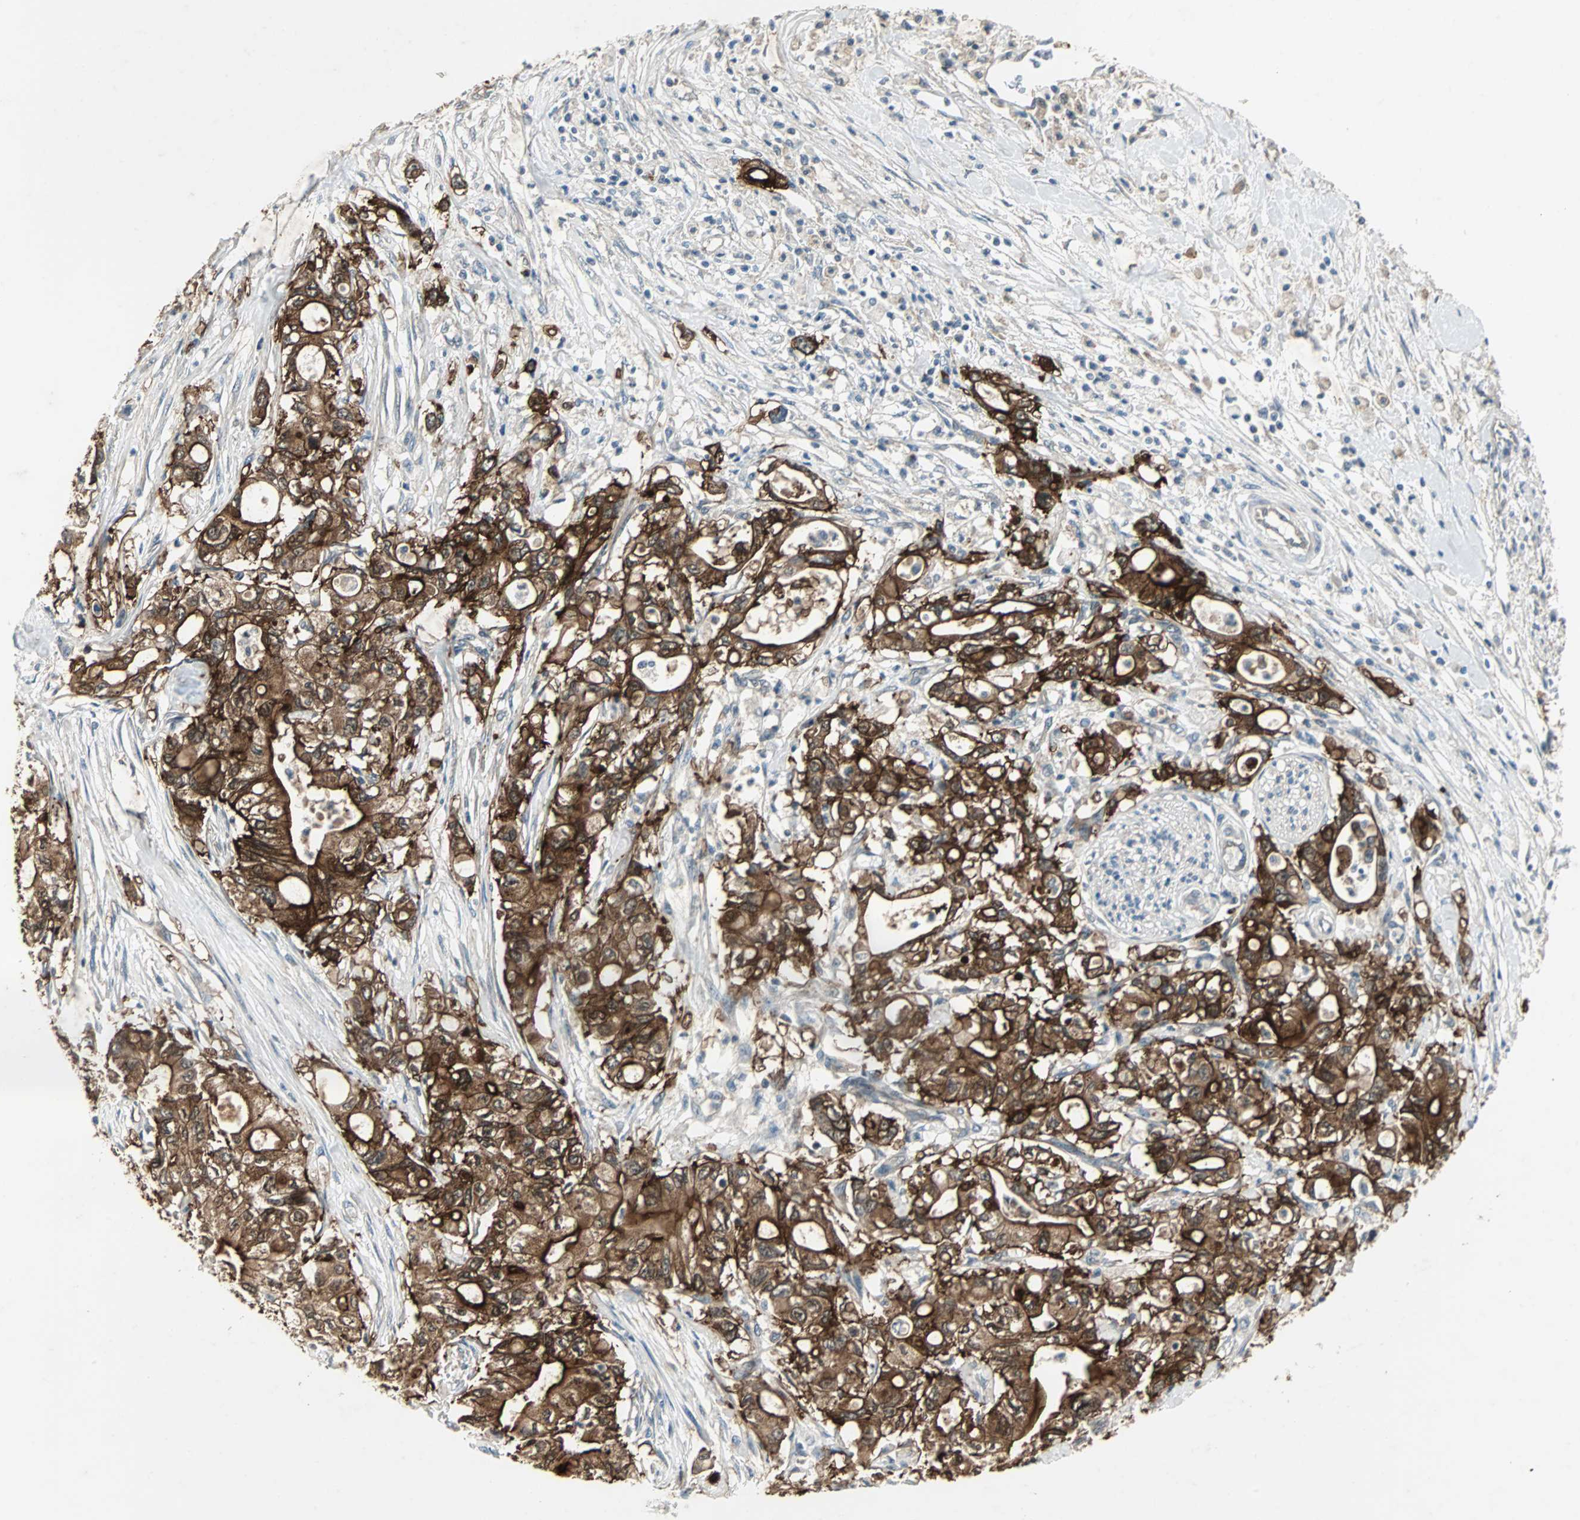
{"staining": {"intensity": "strong", "quantity": ">75%", "location": "cytoplasmic/membranous,nuclear"}, "tissue": "pancreatic cancer", "cell_type": "Tumor cells", "image_type": "cancer", "snomed": [{"axis": "morphology", "description": "Adenocarcinoma, NOS"}, {"axis": "topography", "description": "Pancreas"}], "caption": "Protein expression analysis of human pancreatic cancer reveals strong cytoplasmic/membranous and nuclear positivity in approximately >75% of tumor cells. Immunohistochemistry (ihc) stains the protein in brown and the nuclei are stained blue.", "gene": "CMC2", "patient": {"sex": "male", "age": 79}}